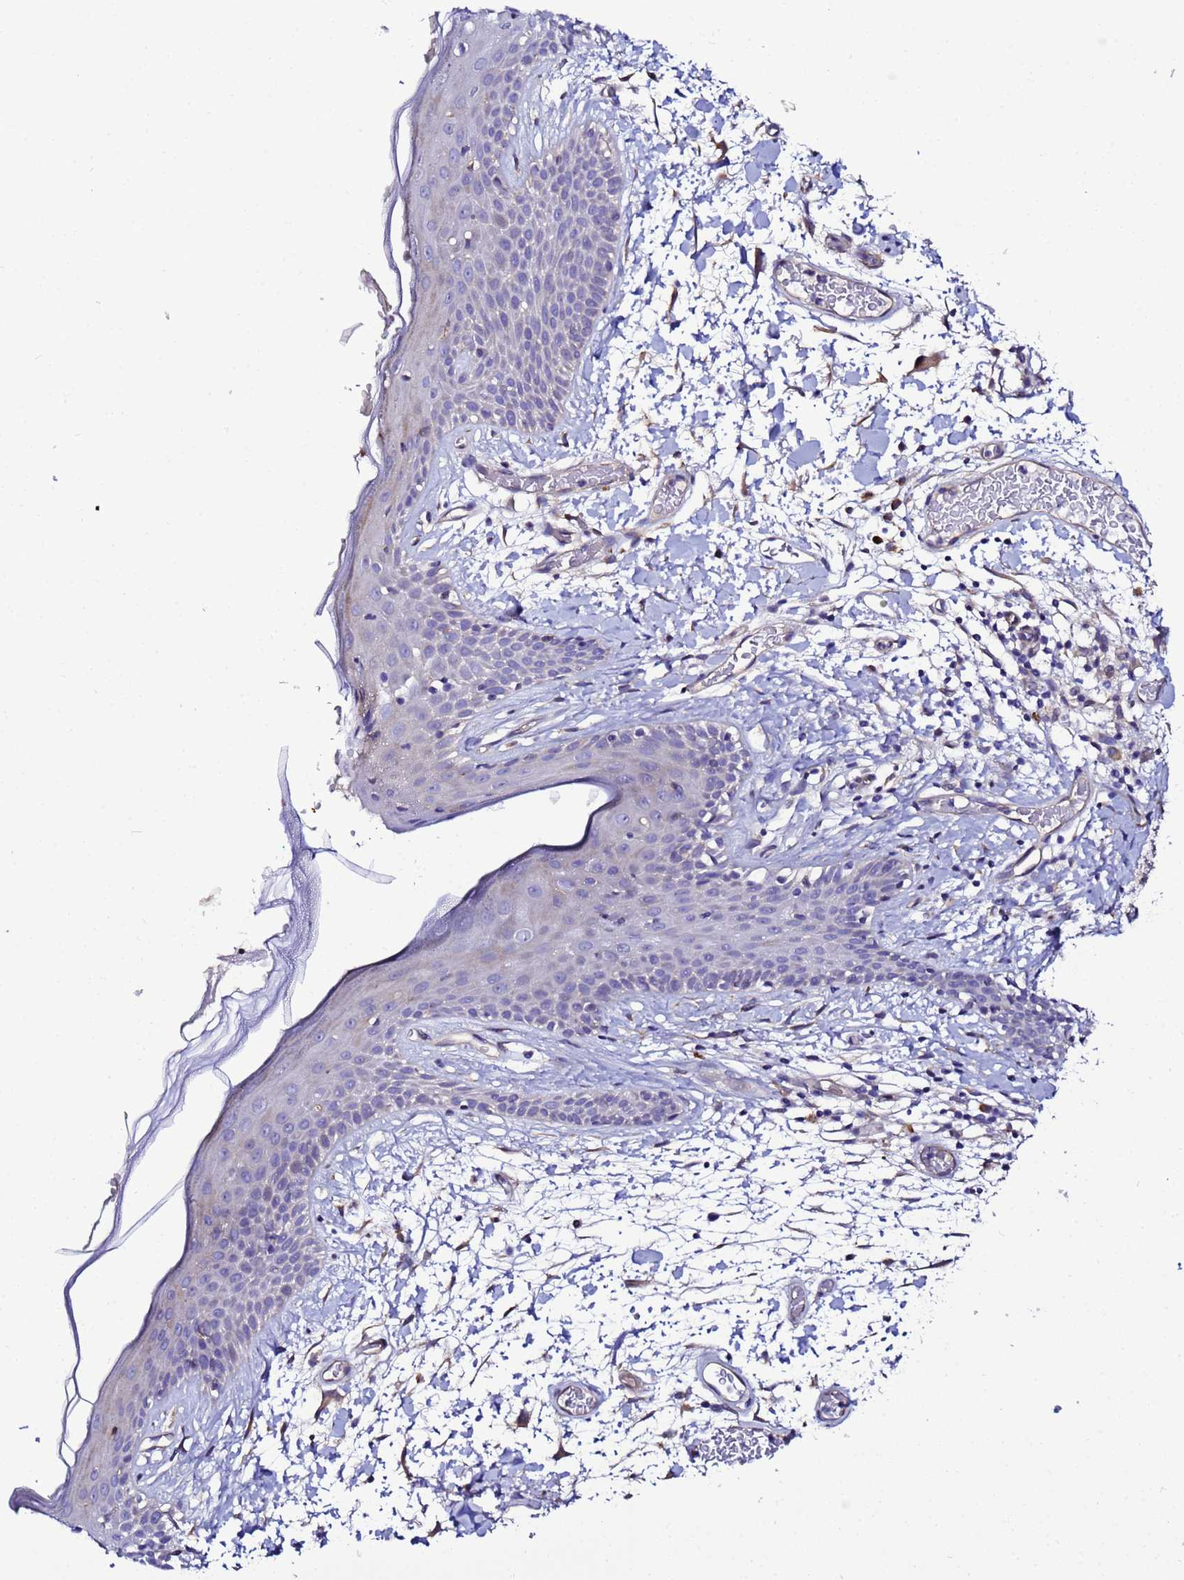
{"staining": {"intensity": "weak", "quantity": ">75%", "location": "cytoplasmic/membranous"}, "tissue": "skin", "cell_type": "Fibroblasts", "image_type": "normal", "snomed": [{"axis": "morphology", "description": "Normal tissue, NOS"}, {"axis": "topography", "description": "Skin"}], "caption": "Immunohistochemistry image of normal skin stained for a protein (brown), which shows low levels of weak cytoplasmic/membranous staining in approximately >75% of fibroblasts.", "gene": "JRKL", "patient": {"sex": "male", "age": 79}}